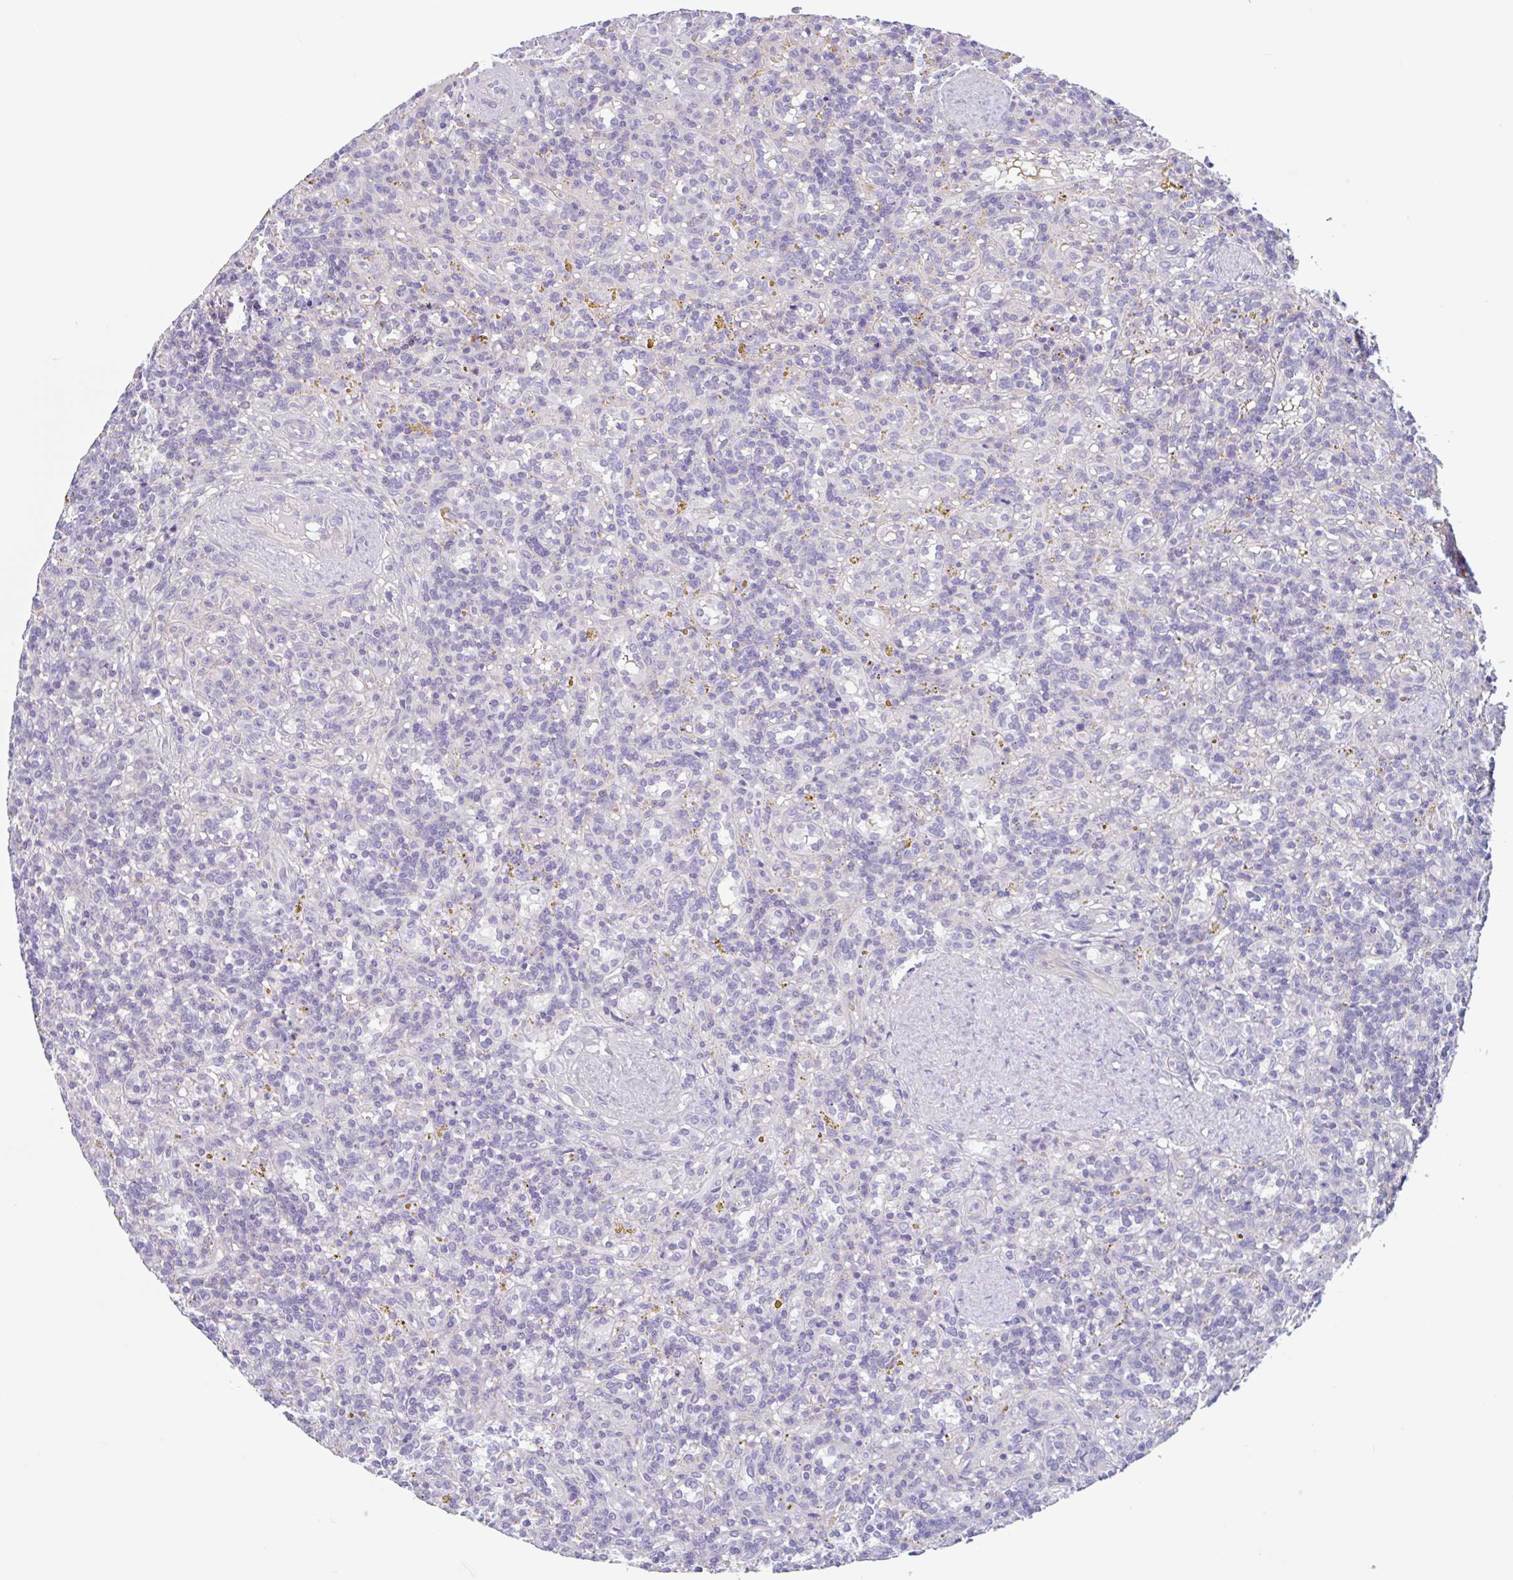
{"staining": {"intensity": "negative", "quantity": "none", "location": "none"}, "tissue": "lymphoma", "cell_type": "Tumor cells", "image_type": "cancer", "snomed": [{"axis": "morphology", "description": "Malignant lymphoma, non-Hodgkin's type, Low grade"}, {"axis": "topography", "description": "Spleen"}], "caption": "The micrograph exhibits no significant staining in tumor cells of lymphoma. (Immunohistochemistry, brightfield microscopy, high magnification).", "gene": "LENG9", "patient": {"sex": "male", "age": 67}}